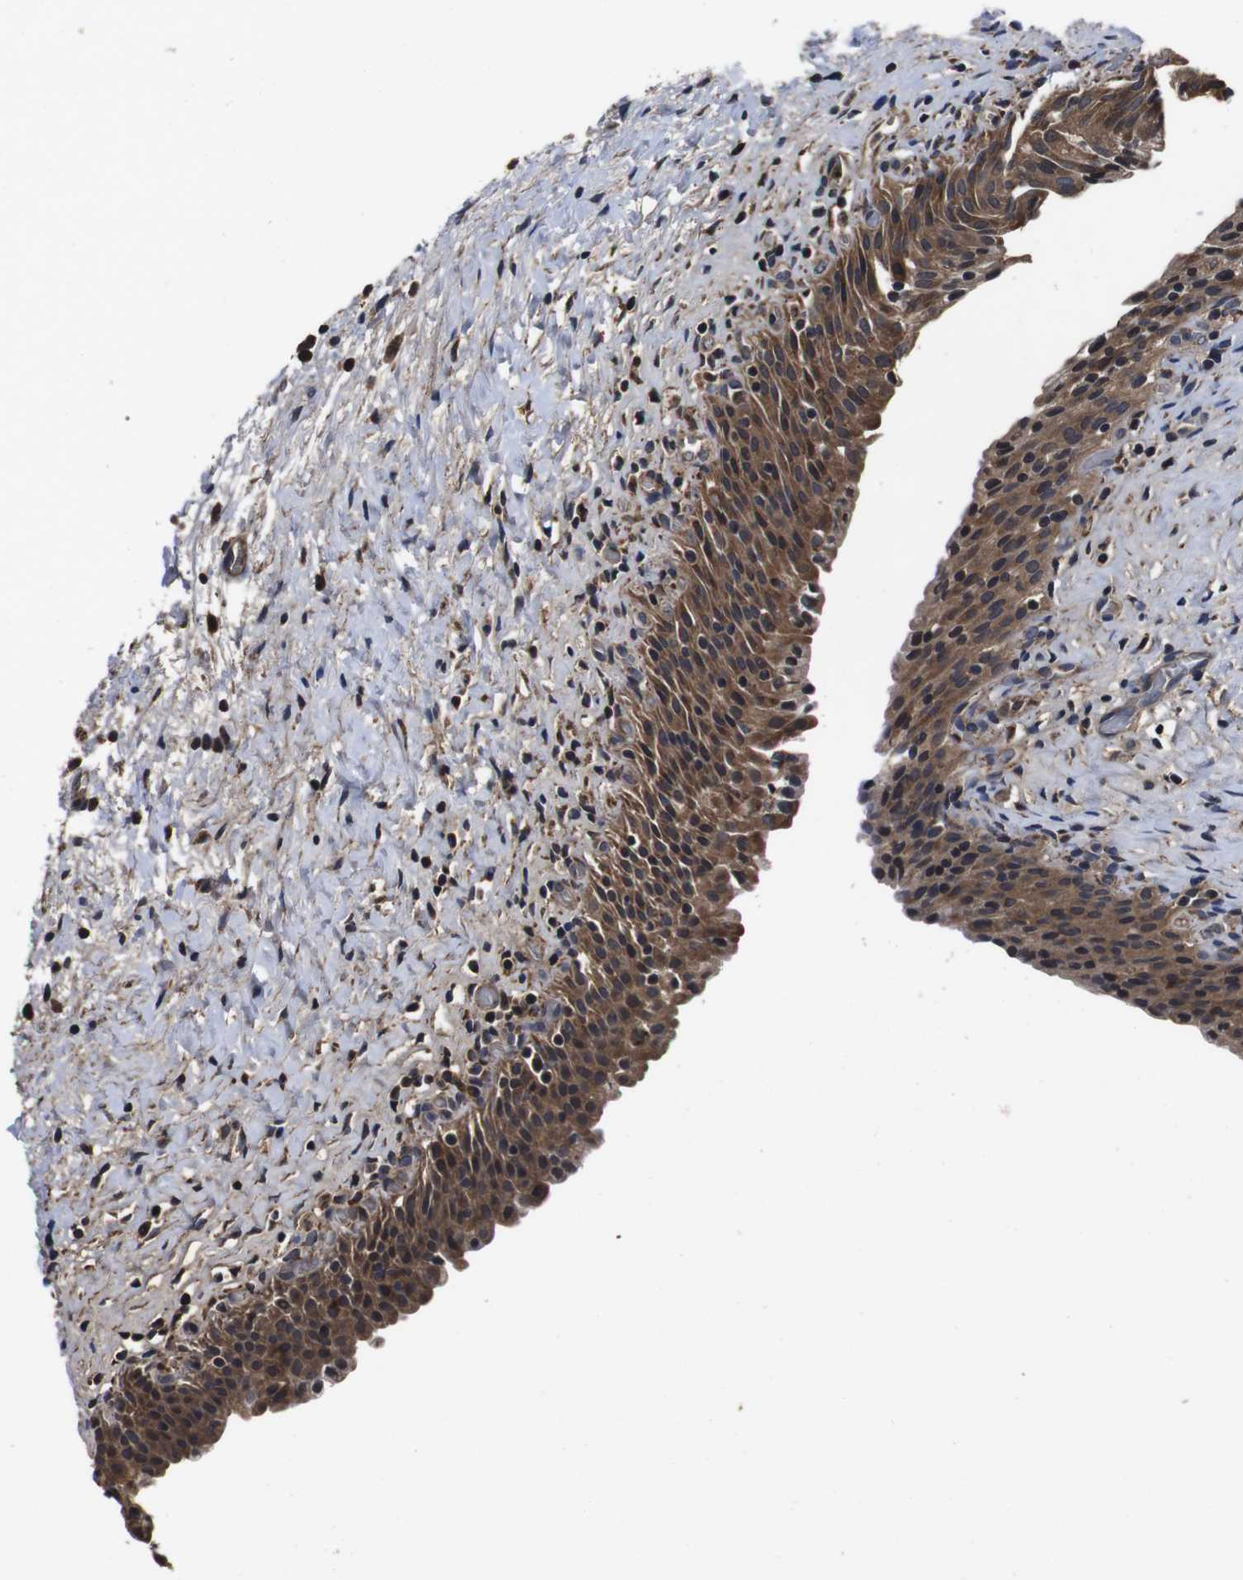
{"staining": {"intensity": "moderate", "quantity": ">75%", "location": "cytoplasmic/membranous"}, "tissue": "urinary bladder", "cell_type": "Urothelial cells", "image_type": "normal", "snomed": [{"axis": "morphology", "description": "Normal tissue, NOS"}, {"axis": "topography", "description": "Urinary bladder"}], "caption": "Moderate cytoplasmic/membranous protein staining is identified in approximately >75% of urothelial cells in urinary bladder. Nuclei are stained in blue.", "gene": "CXCL11", "patient": {"sex": "male", "age": 51}}